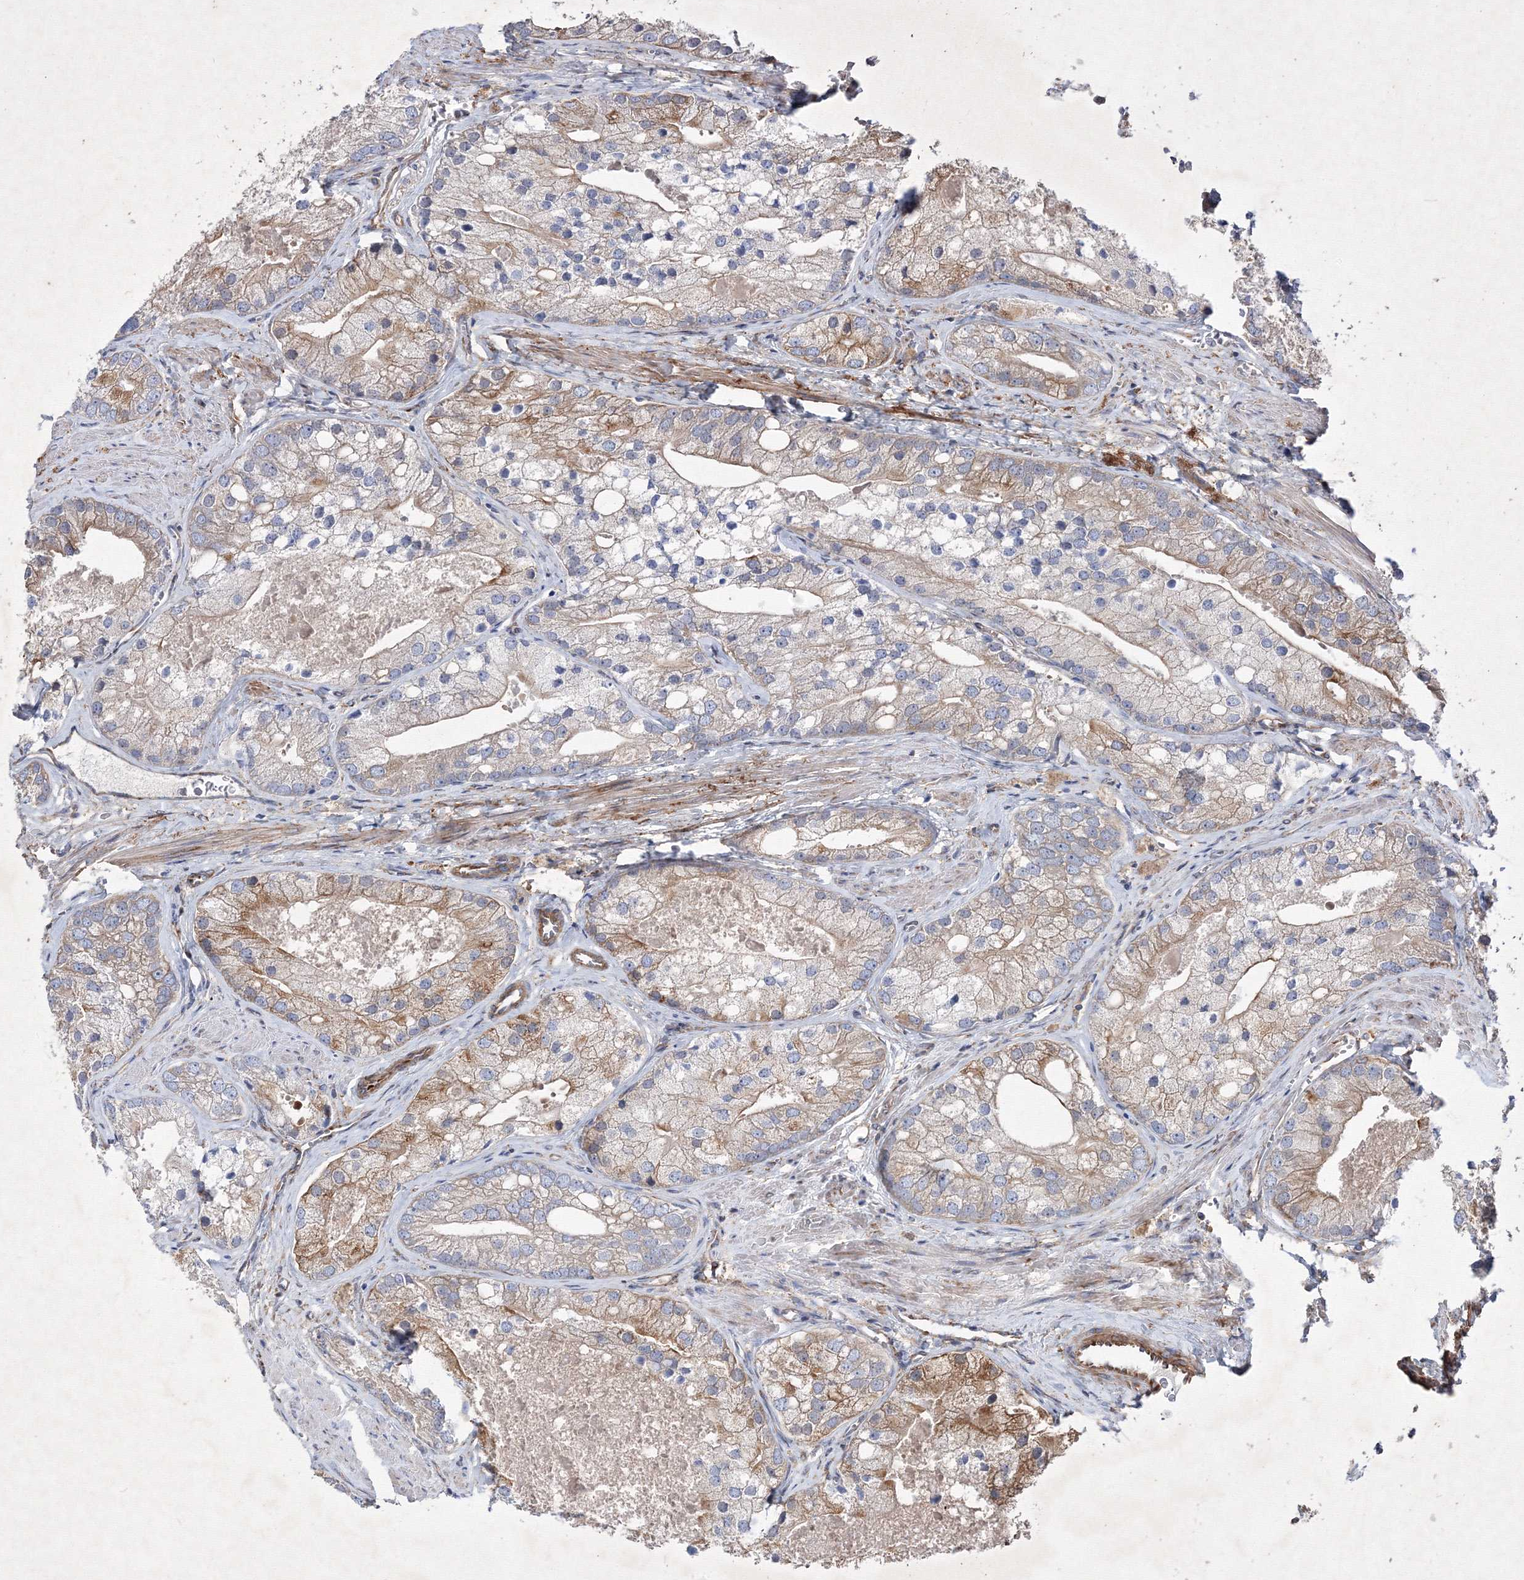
{"staining": {"intensity": "moderate", "quantity": "25%-75%", "location": "cytoplasmic/membranous"}, "tissue": "prostate cancer", "cell_type": "Tumor cells", "image_type": "cancer", "snomed": [{"axis": "morphology", "description": "Adenocarcinoma, Low grade"}, {"axis": "topography", "description": "Prostate"}], "caption": "A brown stain highlights moderate cytoplasmic/membranous positivity of a protein in prostate low-grade adenocarcinoma tumor cells.", "gene": "SNX18", "patient": {"sex": "male", "age": 69}}